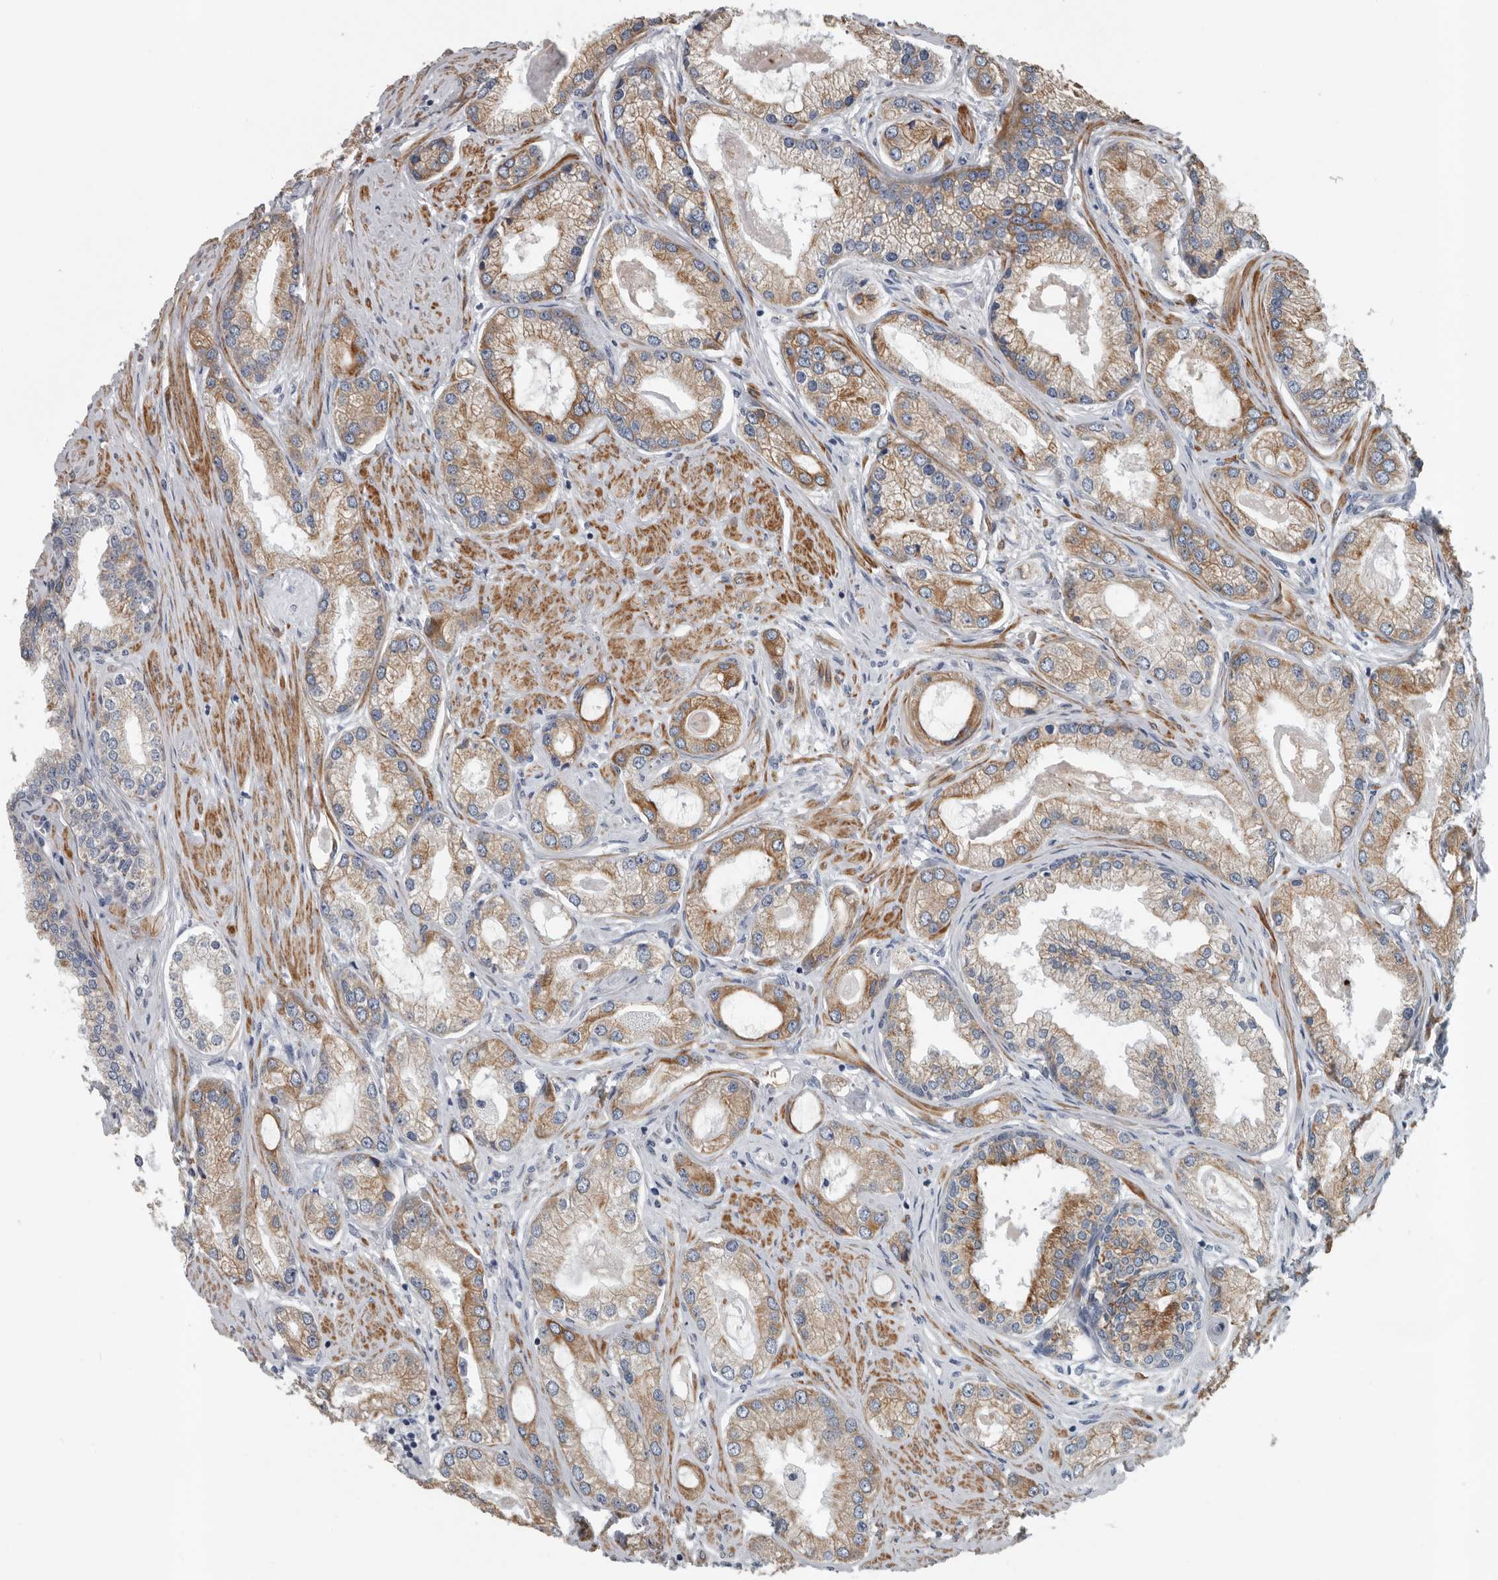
{"staining": {"intensity": "moderate", "quantity": ">75%", "location": "cytoplasmic/membranous"}, "tissue": "prostate cancer", "cell_type": "Tumor cells", "image_type": "cancer", "snomed": [{"axis": "morphology", "description": "Adenocarcinoma, Low grade"}, {"axis": "topography", "description": "Prostate"}], "caption": "Immunohistochemistry of prostate cancer shows medium levels of moderate cytoplasmic/membranous positivity in about >75% of tumor cells.", "gene": "DPY19L4", "patient": {"sex": "male", "age": 62}}